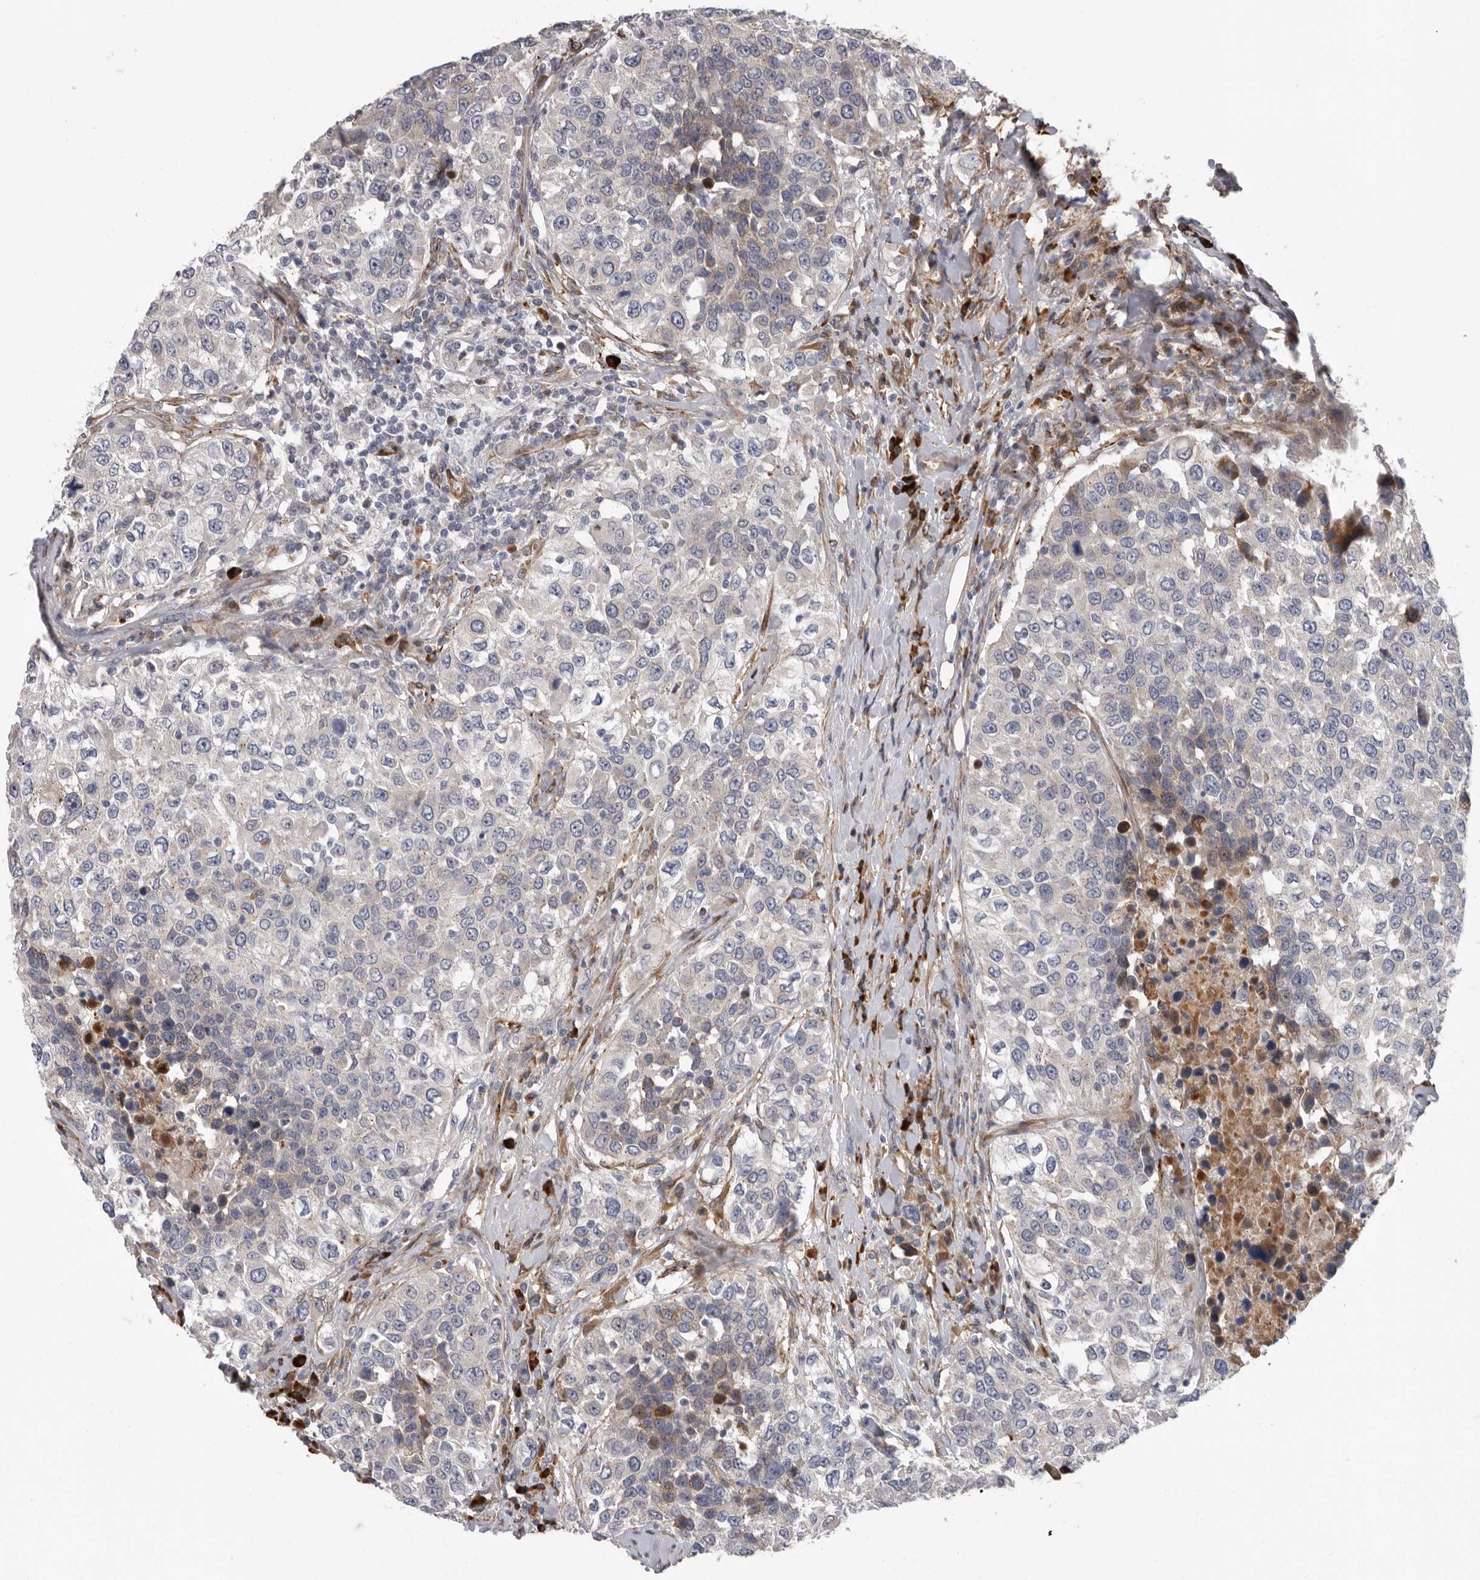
{"staining": {"intensity": "negative", "quantity": "none", "location": "none"}, "tissue": "urothelial cancer", "cell_type": "Tumor cells", "image_type": "cancer", "snomed": [{"axis": "morphology", "description": "Urothelial carcinoma, High grade"}, {"axis": "topography", "description": "Urinary bladder"}], "caption": "High magnification brightfield microscopy of urothelial cancer stained with DAB (brown) and counterstained with hematoxylin (blue): tumor cells show no significant staining.", "gene": "ATXN3L", "patient": {"sex": "female", "age": 80}}